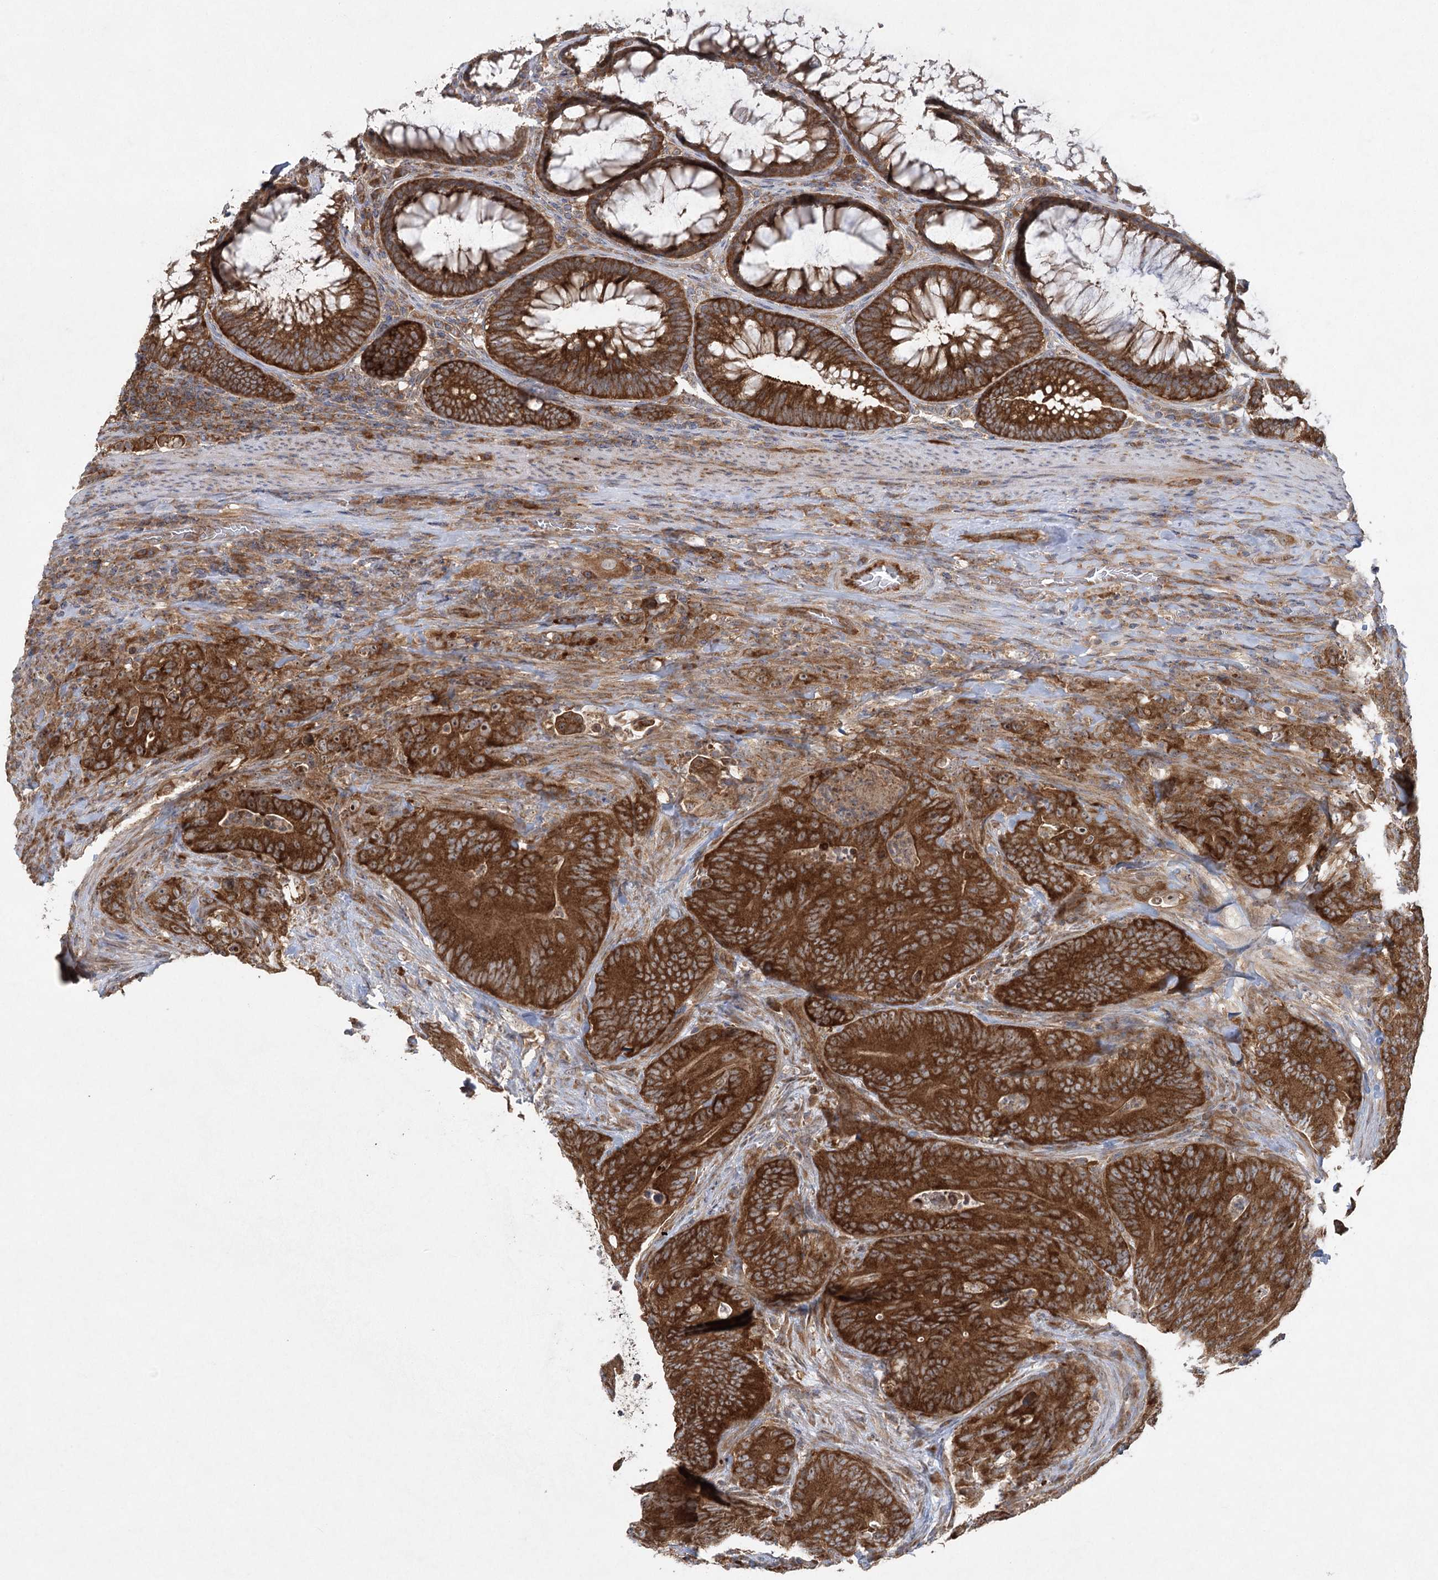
{"staining": {"intensity": "strong", "quantity": ">75%", "location": "cytoplasmic/membranous"}, "tissue": "colorectal cancer", "cell_type": "Tumor cells", "image_type": "cancer", "snomed": [{"axis": "morphology", "description": "Normal tissue, NOS"}, {"axis": "topography", "description": "Colon"}], "caption": "Approximately >75% of tumor cells in colorectal cancer demonstrate strong cytoplasmic/membranous protein positivity as visualized by brown immunohistochemical staining.", "gene": "EIF3A", "patient": {"sex": "female", "age": 82}}